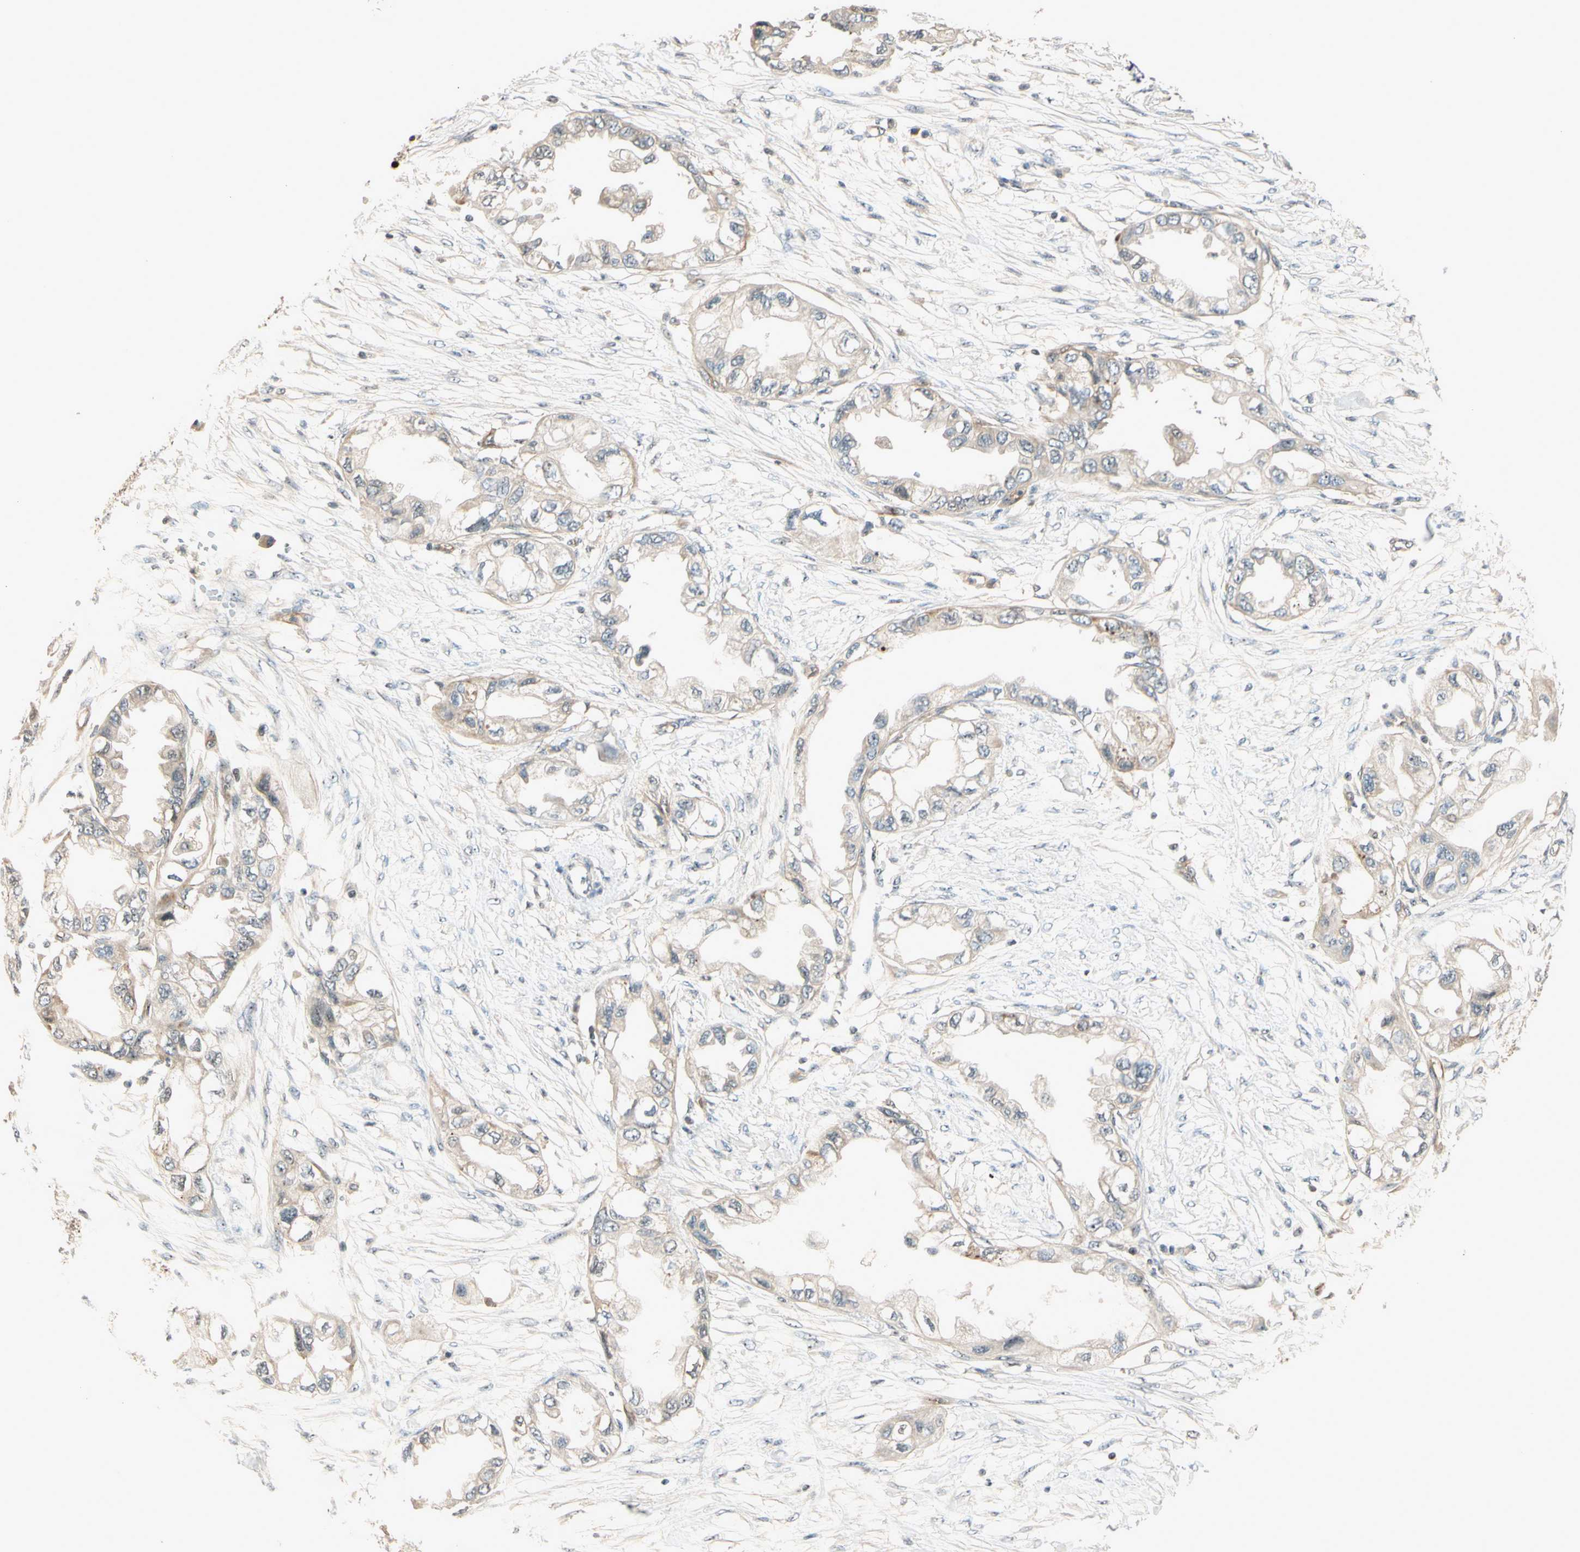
{"staining": {"intensity": "moderate", "quantity": "<25%", "location": "nuclear"}, "tissue": "endometrial cancer", "cell_type": "Tumor cells", "image_type": "cancer", "snomed": [{"axis": "morphology", "description": "Adenocarcinoma, NOS"}, {"axis": "topography", "description": "Endometrium"}], "caption": "IHC photomicrograph of neoplastic tissue: endometrial adenocarcinoma stained using immunohistochemistry (IHC) shows low levels of moderate protein expression localized specifically in the nuclear of tumor cells, appearing as a nuclear brown color.", "gene": "NFYA", "patient": {"sex": "female", "age": 67}}